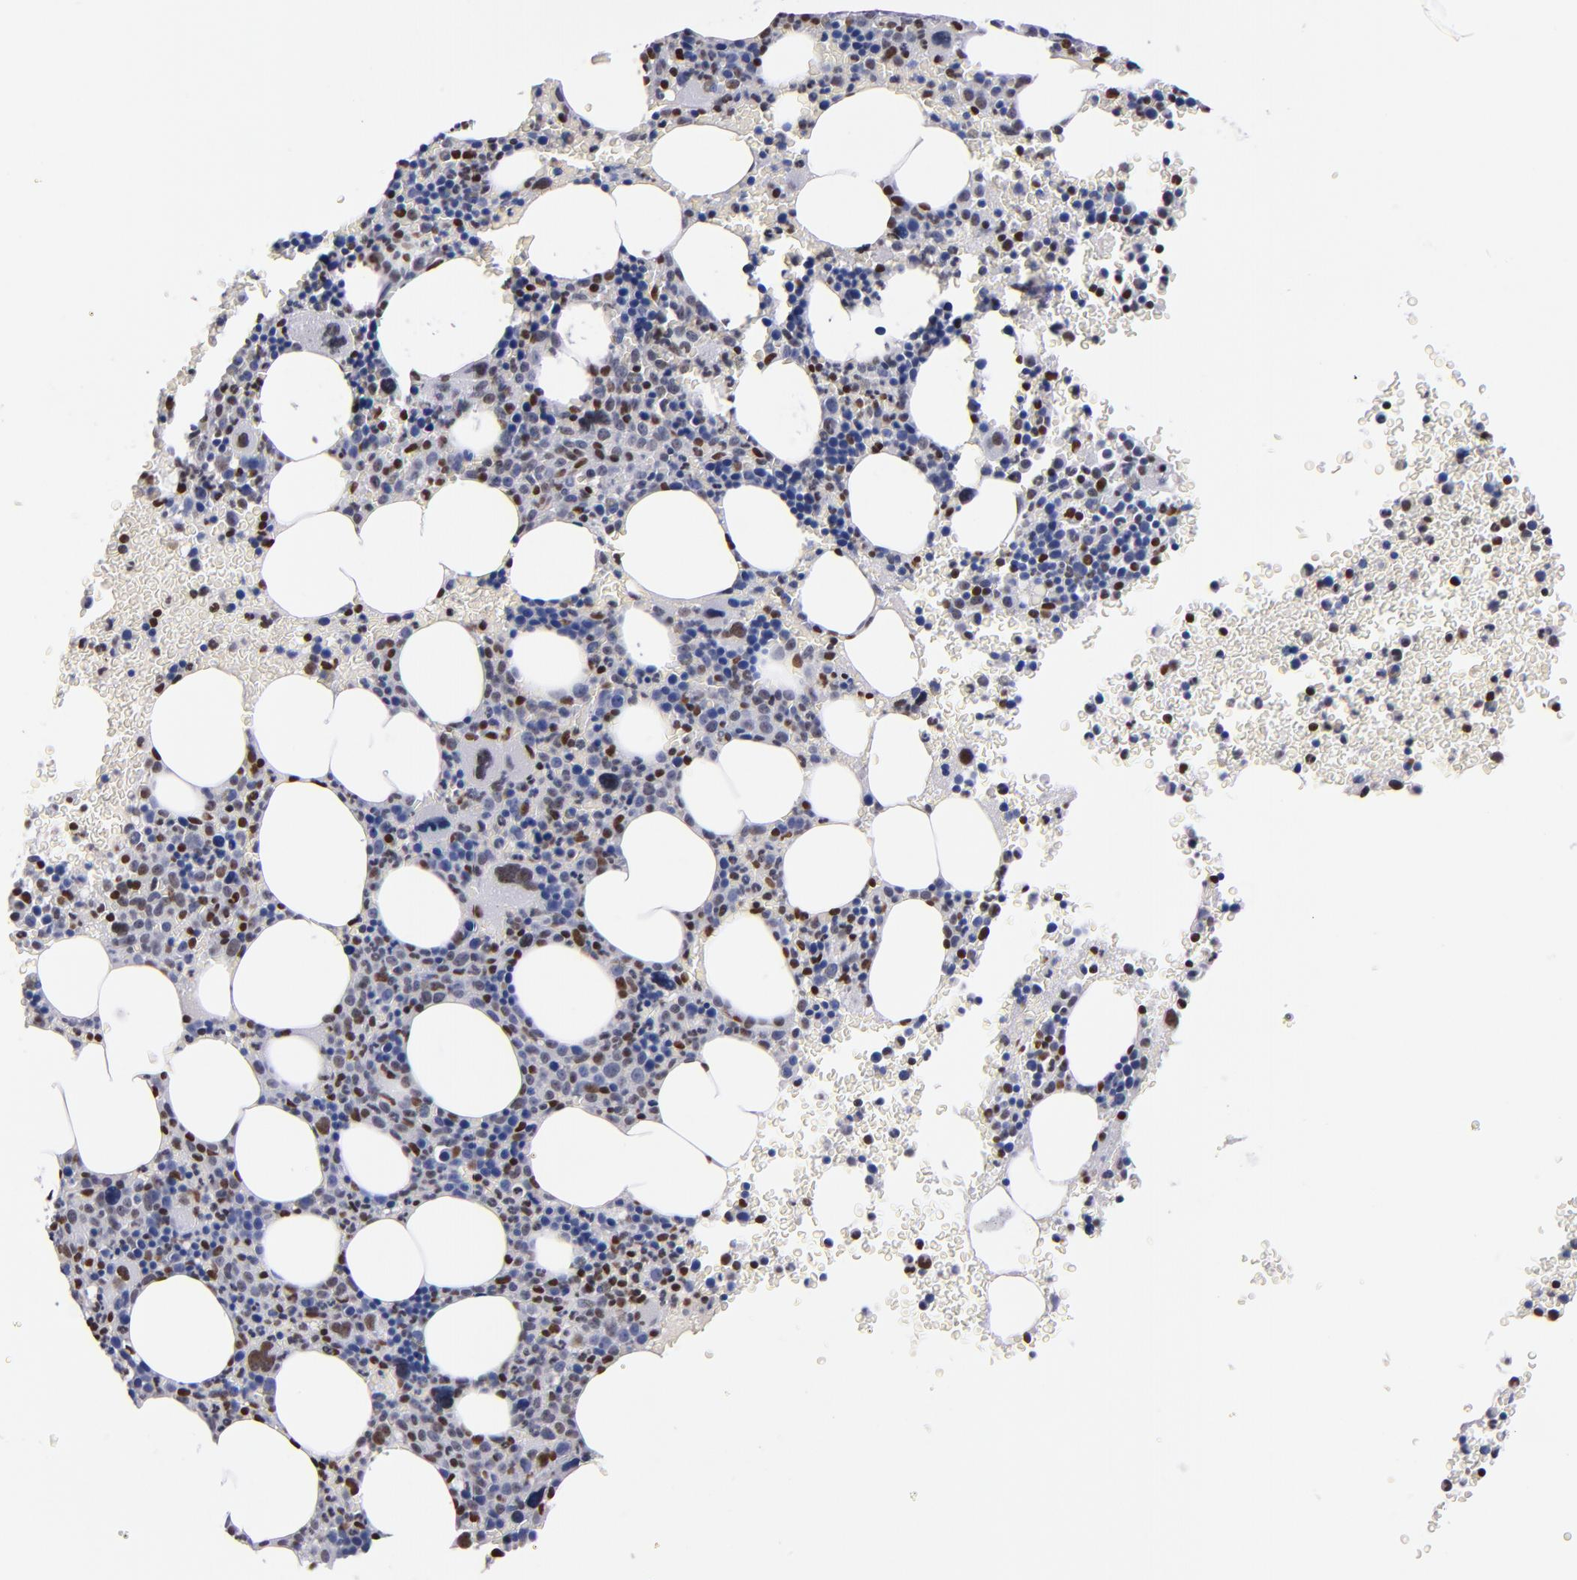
{"staining": {"intensity": "moderate", "quantity": "<25%", "location": "nuclear"}, "tissue": "bone marrow", "cell_type": "Hematopoietic cells", "image_type": "normal", "snomed": [{"axis": "morphology", "description": "Normal tissue, NOS"}, {"axis": "topography", "description": "Bone marrow"}], "caption": "Immunohistochemistry photomicrograph of benign bone marrow: human bone marrow stained using immunohistochemistry (IHC) shows low levels of moderate protein expression localized specifically in the nuclear of hematopoietic cells, appearing as a nuclear brown color.", "gene": "IFI16", "patient": {"sex": "male", "age": 68}}